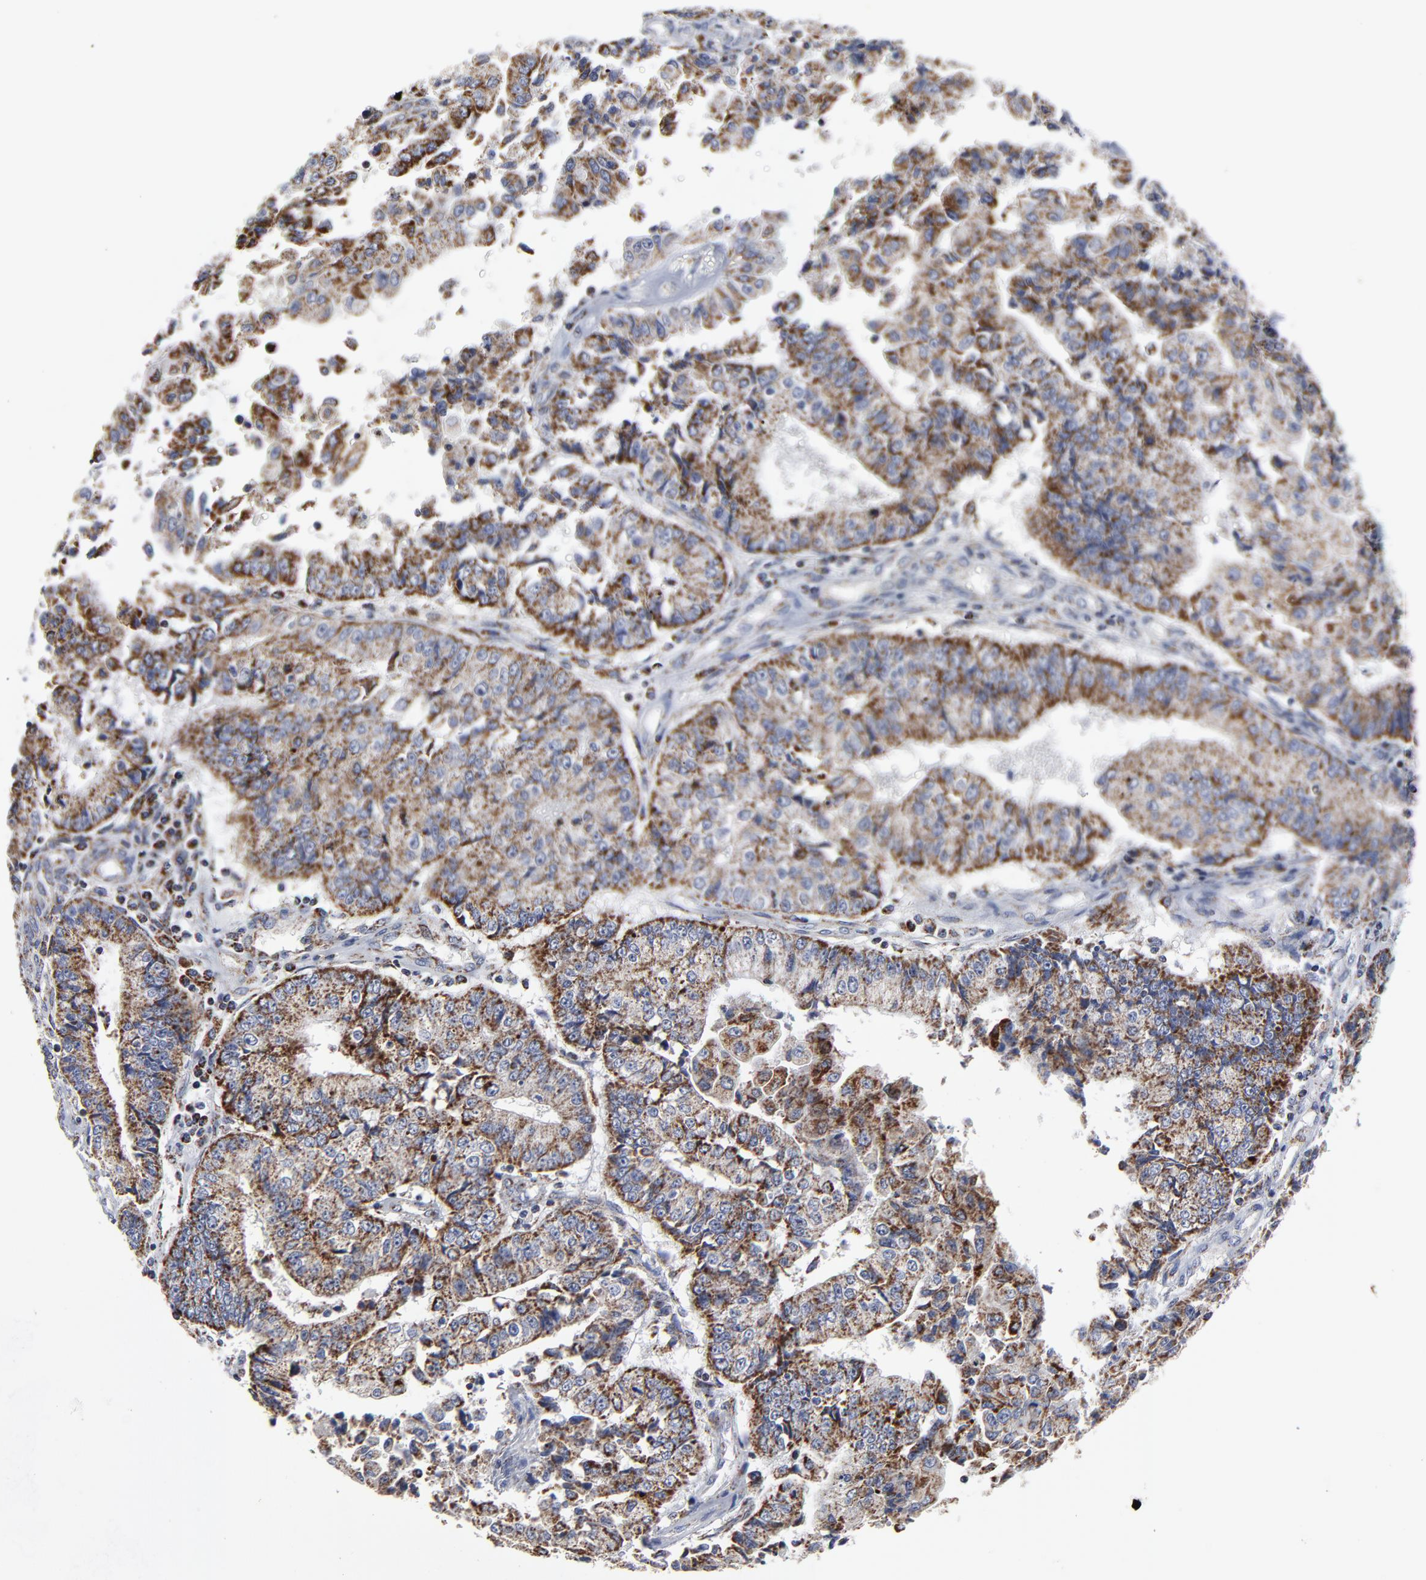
{"staining": {"intensity": "moderate", "quantity": ">75%", "location": "cytoplasmic/membranous"}, "tissue": "endometrial cancer", "cell_type": "Tumor cells", "image_type": "cancer", "snomed": [{"axis": "morphology", "description": "Adenocarcinoma, NOS"}, {"axis": "topography", "description": "Endometrium"}], "caption": "Moderate cytoplasmic/membranous positivity is present in approximately >75% of tumor cells in endometrial cancer. Nuclei are stained in blue.", "gene": "TXNRD2", "patient": {"sex": "female", "age": 75}}